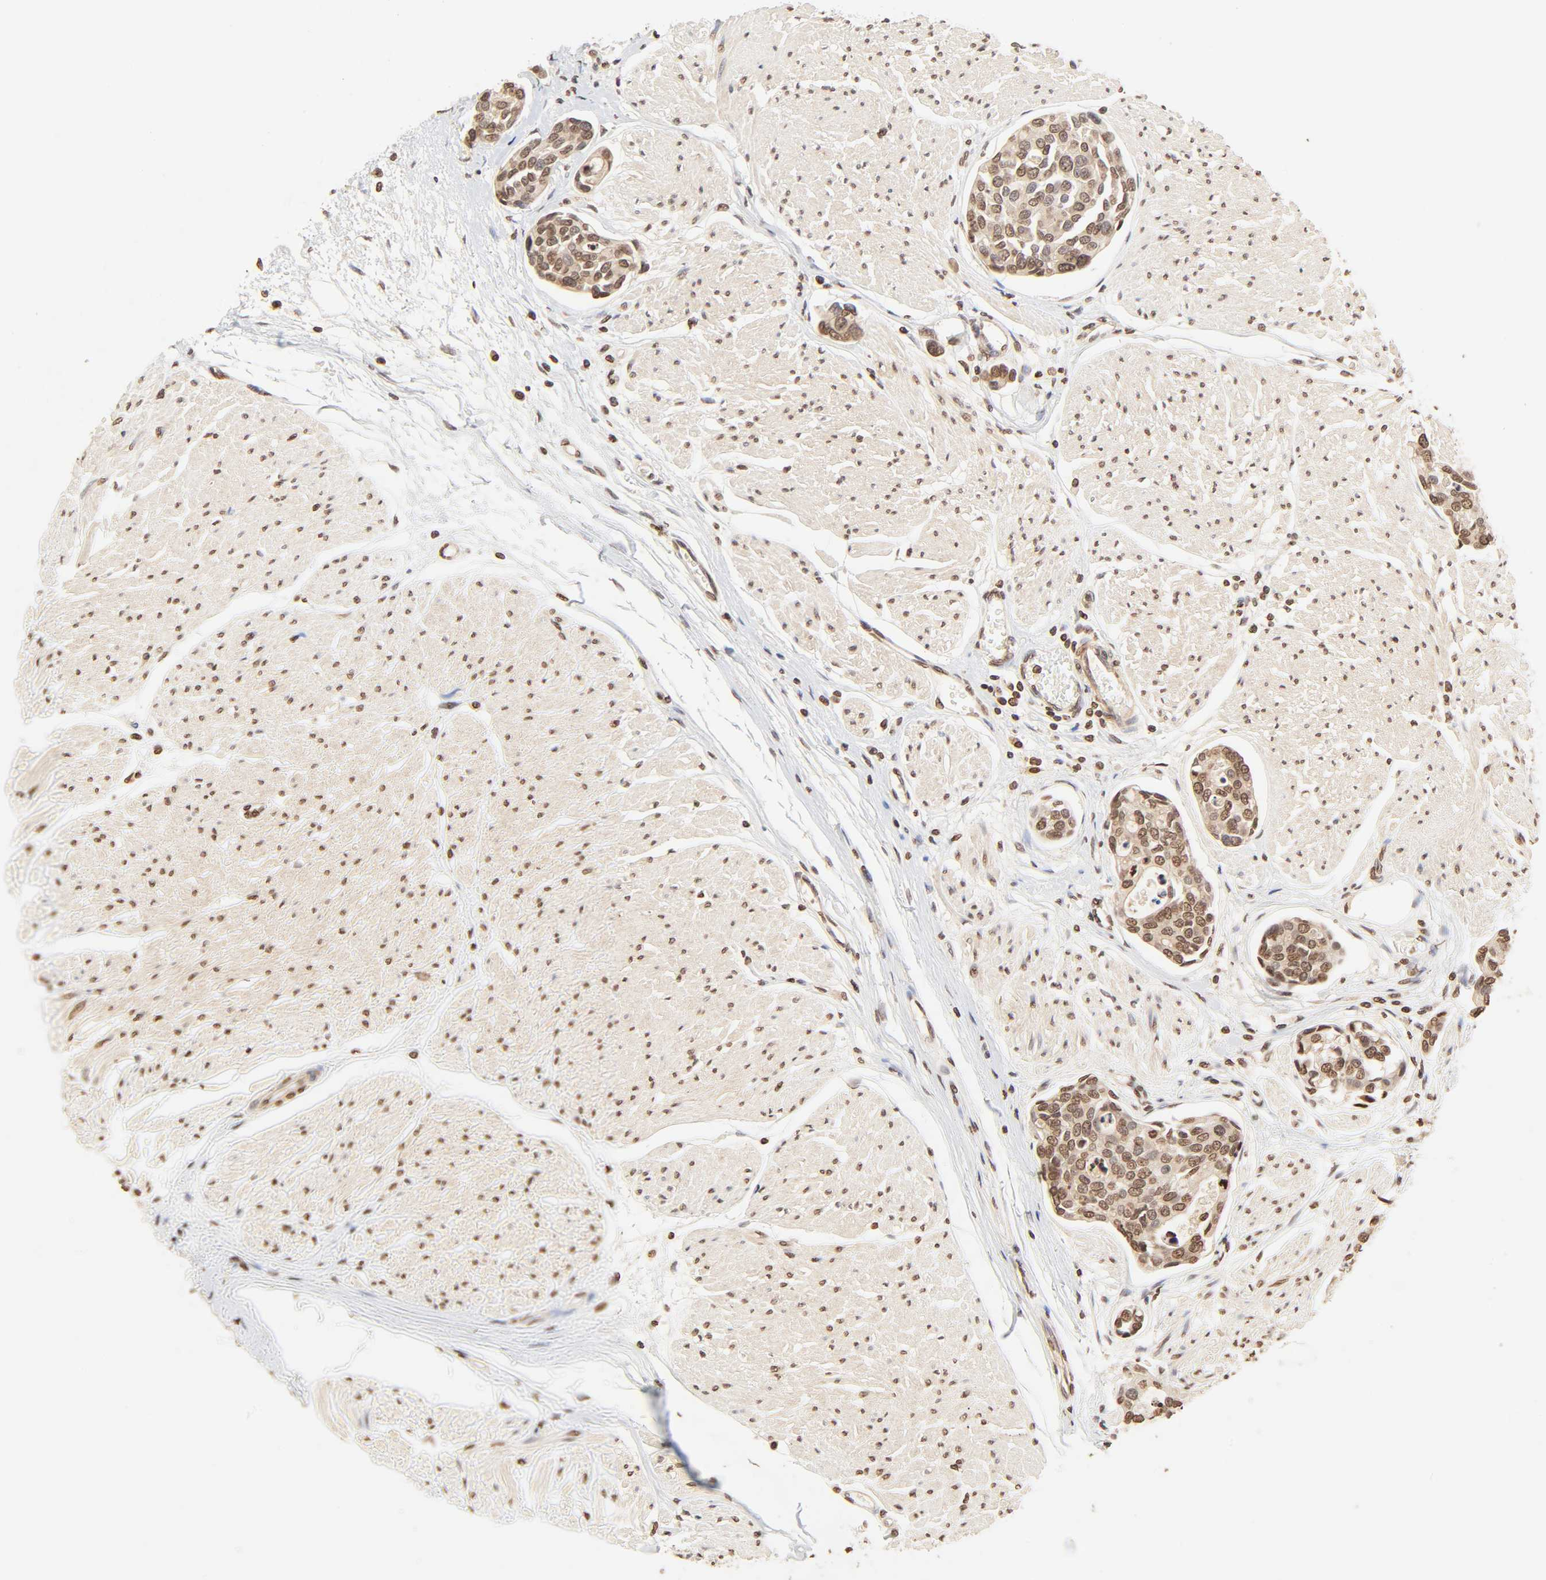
{"staining": {"intensity": "strong", "quantity": ">75%", "location": "cytoplasmic/membranous,nuclear"}, "tissue": "urothelial cancer", "cell_type": "Tumor cells", "image_type": "cancer", "snomed": [{"axis": "morphology", "description": "Urothelial carcinoma, High grade"}, {"axis": "topography", "description": "Urinary bladder"}], "caption": "A histopathology image of high-grade urothelial carcinoma stained for a protein exhibits strong cytoplasmic/membranous and nuclear brown staining in tumor cells.", "gene": "TBL1X", "patient": {"sex": "male", "age": 78}}